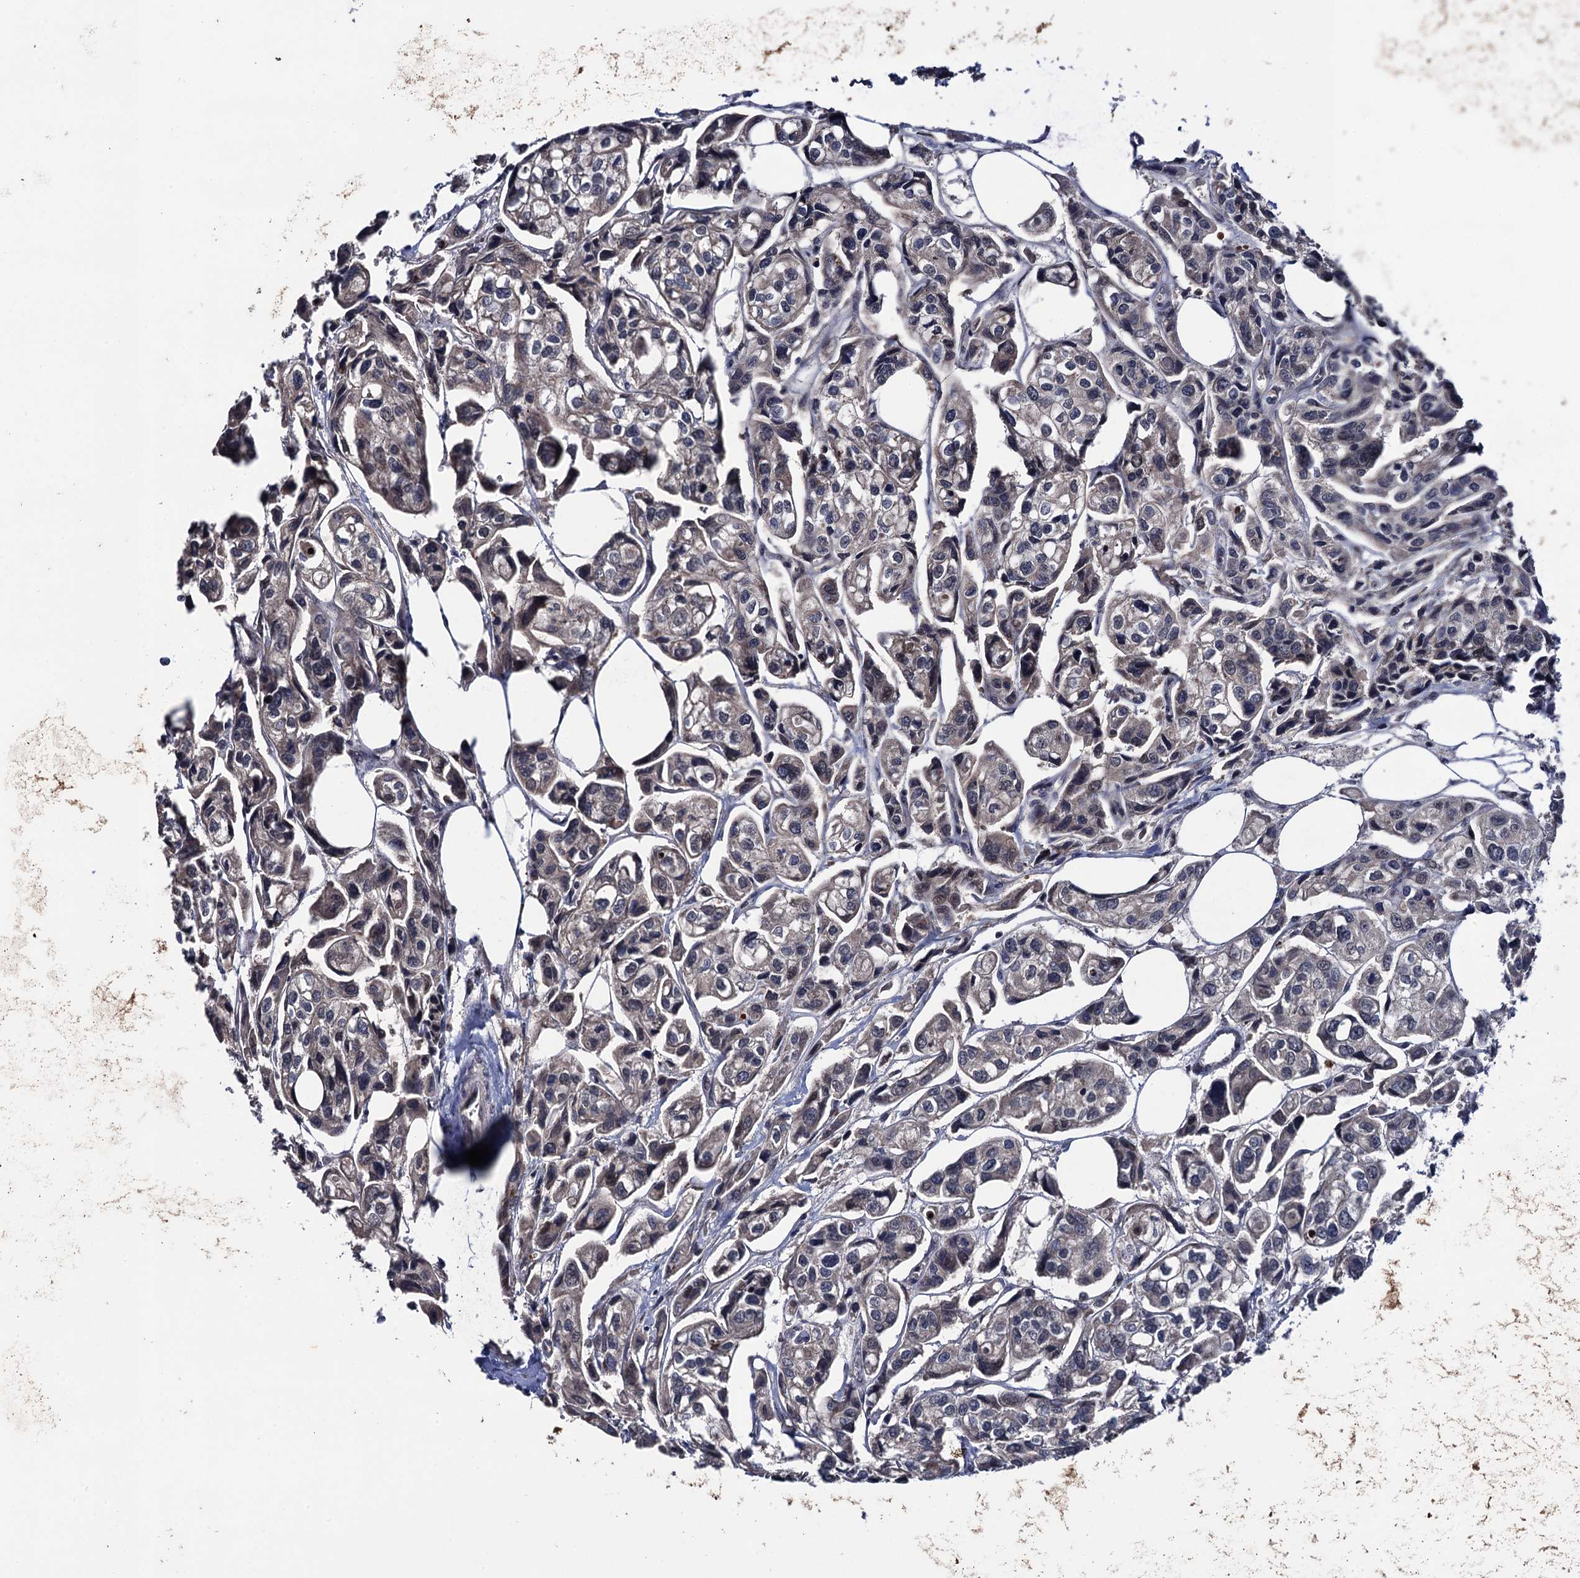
{"staining": {"intensity": "weak", "quantity": "<25%", "location": "nuclear"}, "tissue": "urothelial cancer", "cell_type": "Tumor cells", "image_type": "cancer", "snomed": [{"axis": "morphology", "description": "Urothelial carcinoma, High grade"}, {"axis": "topography", "description": "Urinary bladder"}], "caption": "Urothelial cancer was stained to show a protein in brown. There is no significant expression in tumor cells.", "gene": "LRRC63", "patient": {"sex": "male", "age": 67}}